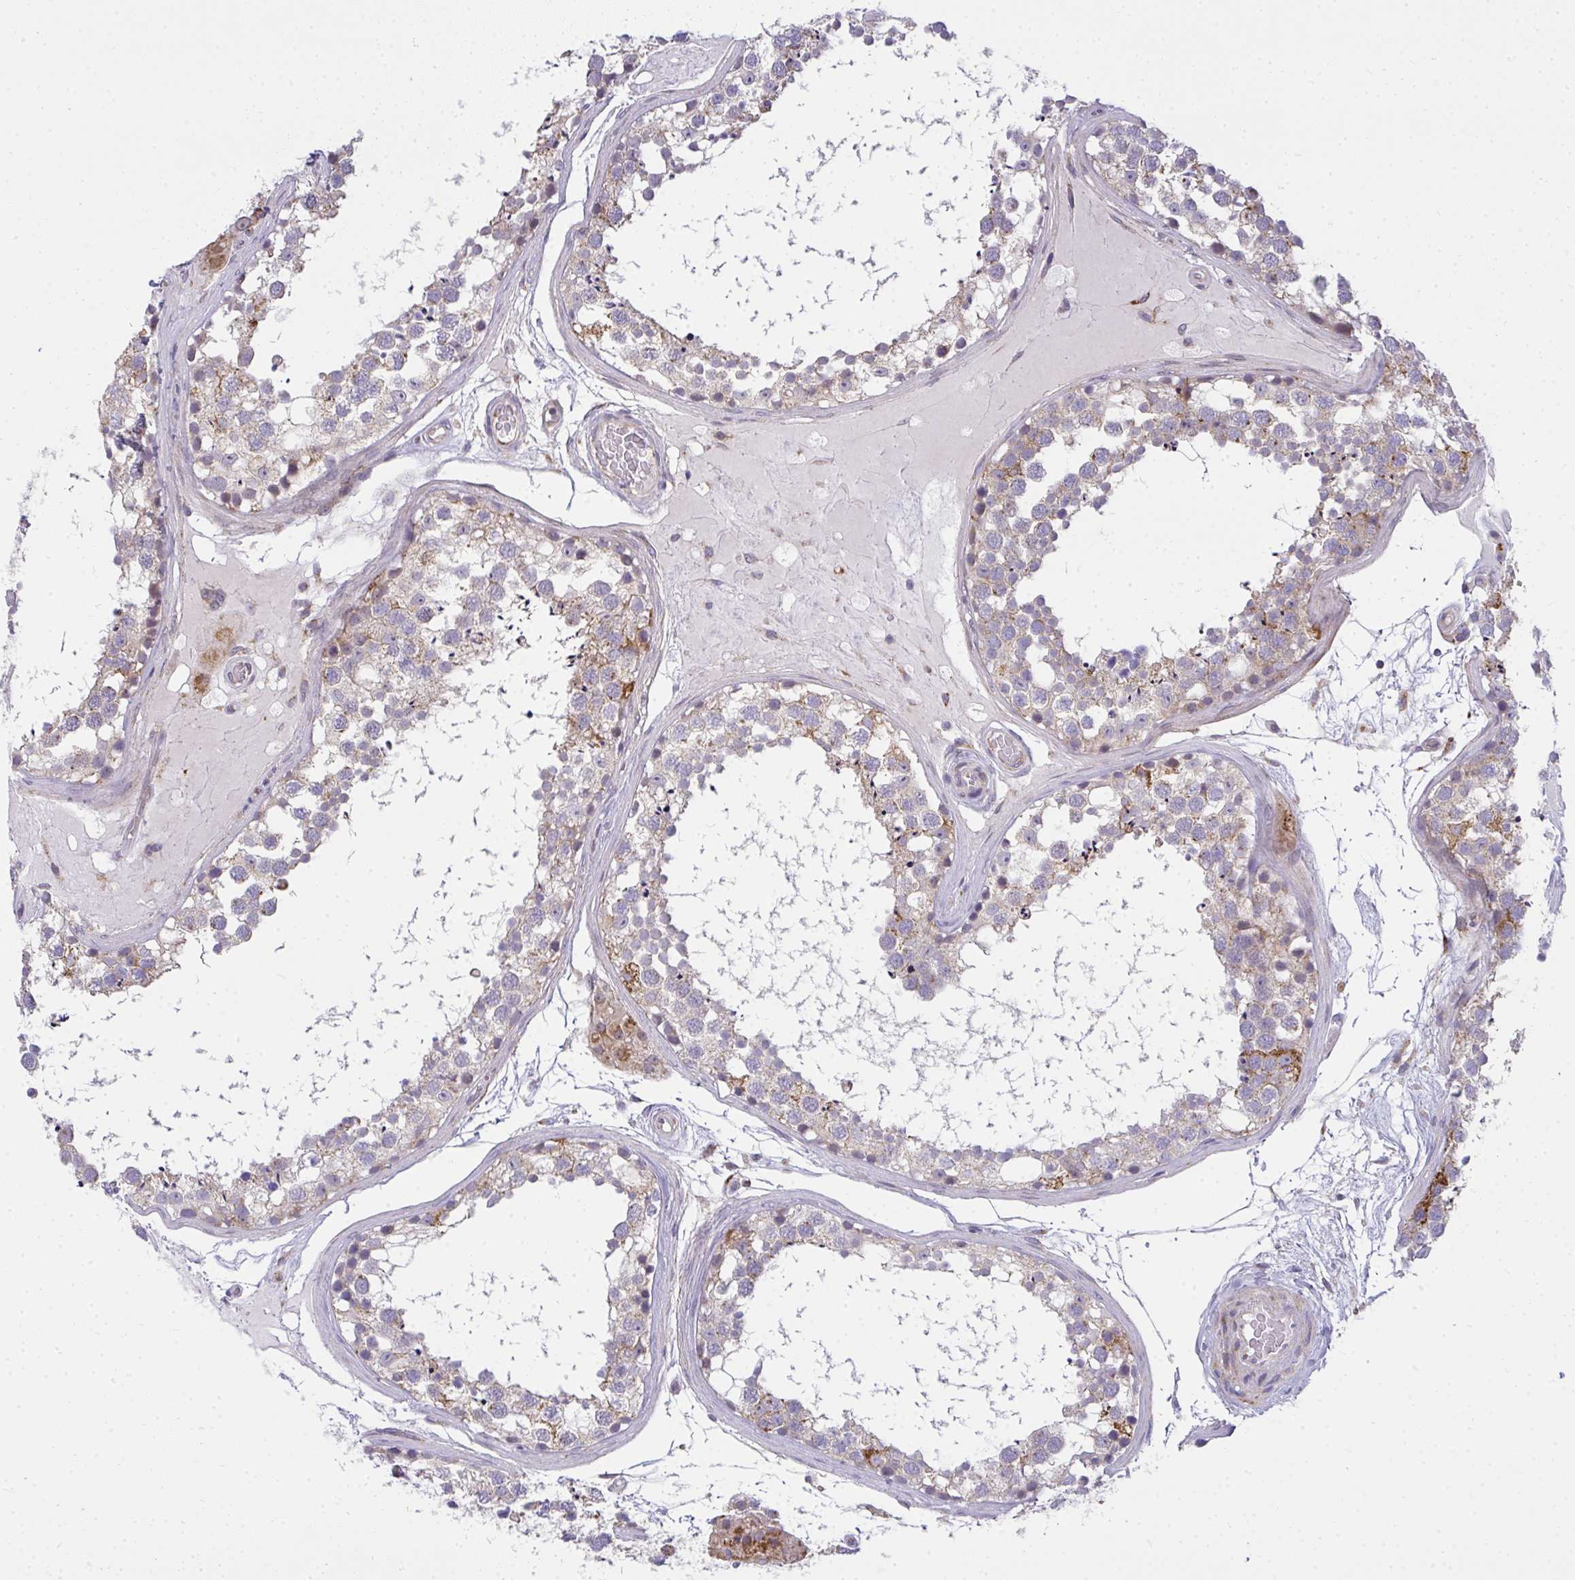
{"staining": {"intensity": "moderate", "quantity": "<25%", "location": "cytoplasmic/membranous"}, "tissue": "testis", "cell_type": "Cells in seminiferous ducts", "image_type": "normal", "snomed": [{"axis": "morphology", "description": "Normal tissue, NOS"}, {"axis": "morphology", "description": "Seminoma, NOS"}, {"axis": "topography", "description": "Testis"}], "caption": "The photomicrograph displays immunohistochemical staining of benign testis. There is moderate cytoplasmic/membranous staining is present in about <25% of cells in seminiferous ducts.", "gene": "SRRM4", "patient": {"sex": "male", "age": 65}}